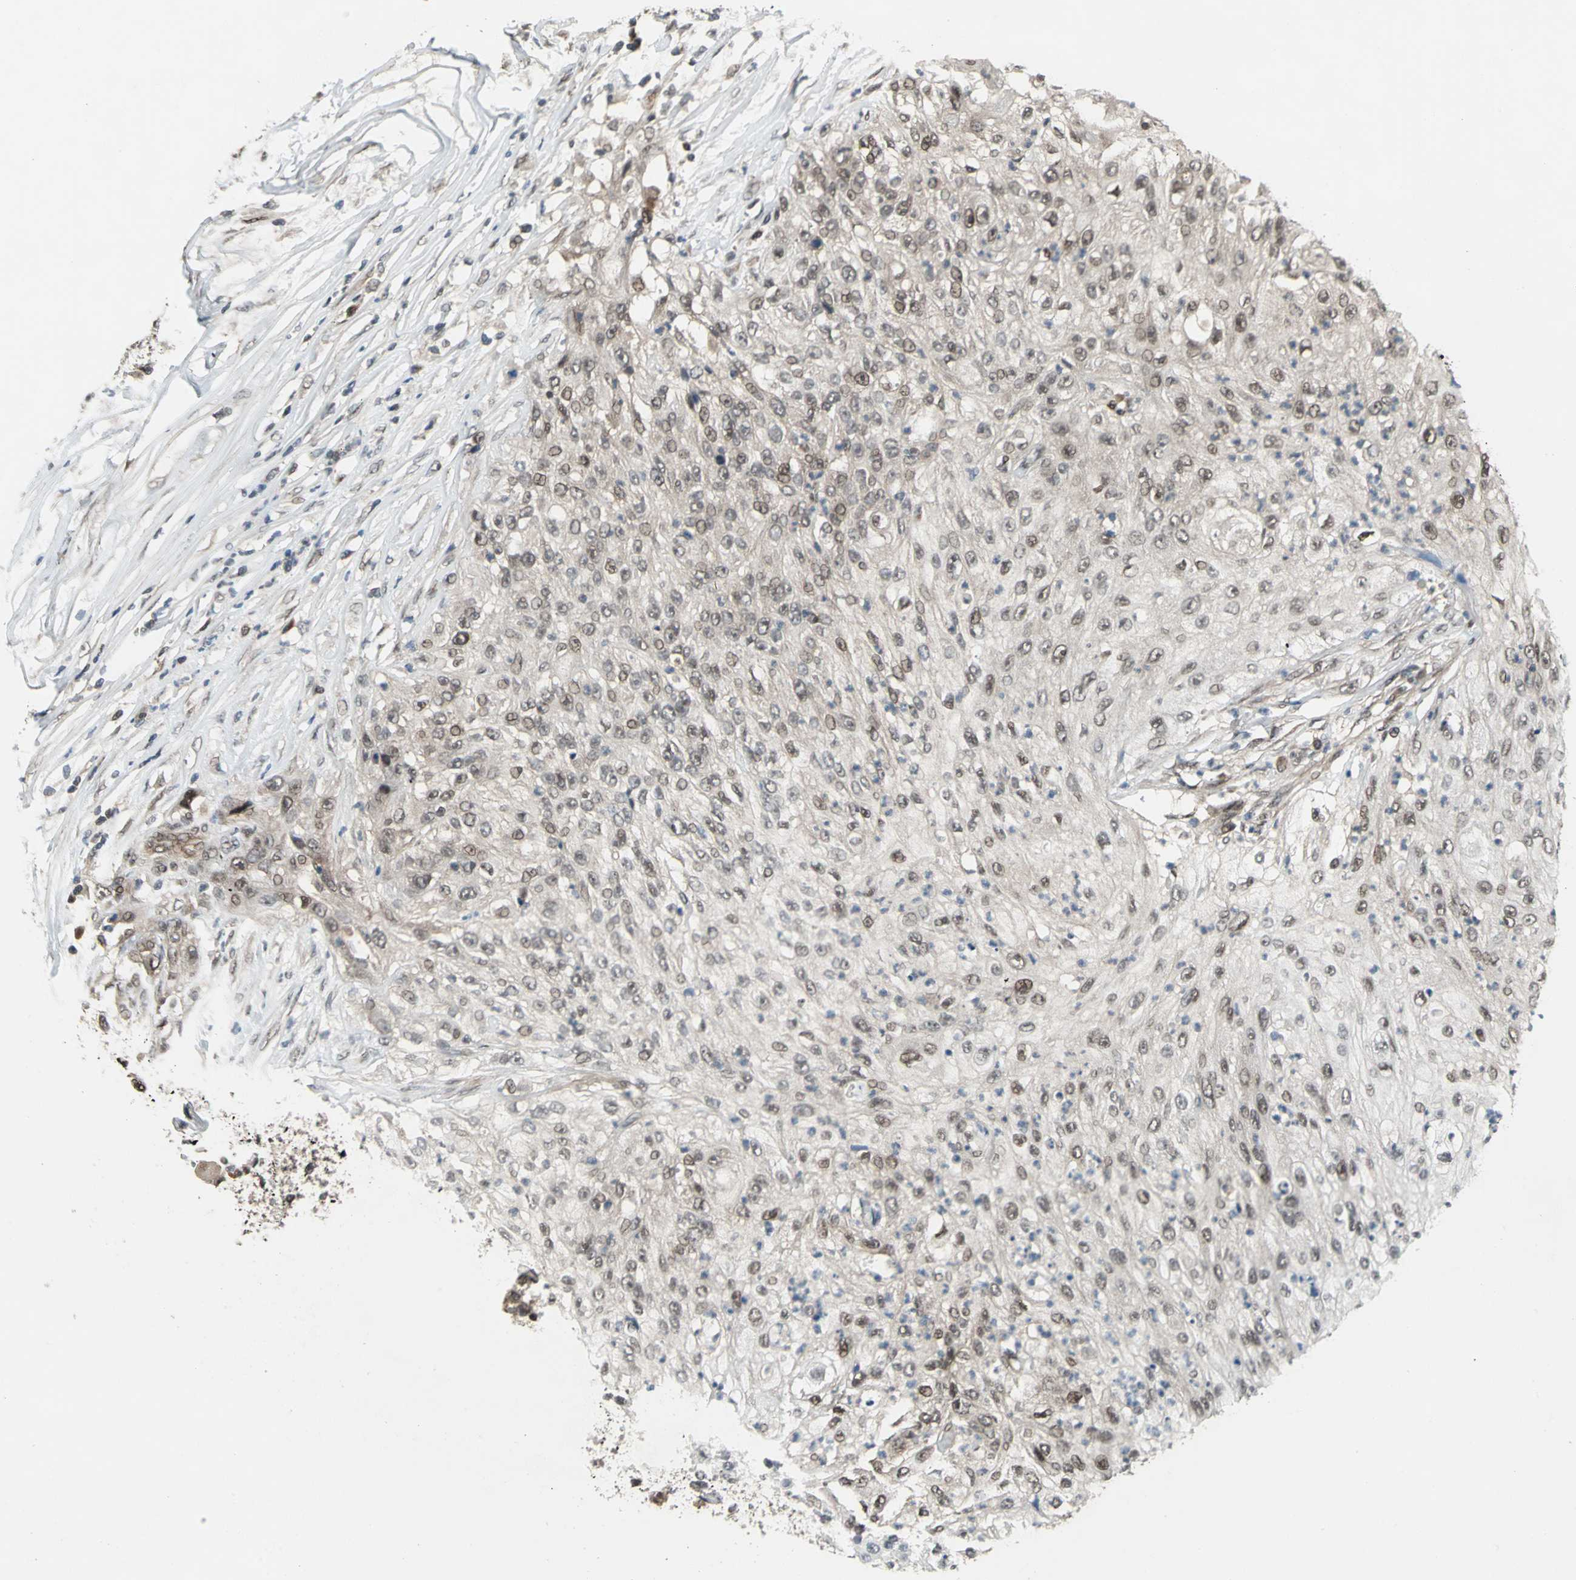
{"staining": {"intensity": "weak", "quantity": "25%-75%", "location": "cytoplasmic/membranous,nuclear"}, "tissue": "lung cancer", "cell_type": "Tumor cells", "image_type": "cancer", "snomed": [{"axis": "morphology", "description": "Inflammation, NOS"}, {"axis": "morphology", "description": "Squamous cell carcinoma, NOS"}, {"axis": "topography", "description": "Lymph node"}, {"axis": "topography", "description": "Soft tissue"}, {"axis": "topography", "description": "Lung"}], "caption": "Immunohistochemistry micrograph of human lung squamous cell carcinoma stained for a protein (brown), which demonstrates low levels of weak cytoplasmic/membranous and nuclear expression in approximately 25%-75% of tumor cells.", "gene": "COPS5", "patient": {"sex": "male", "age": 66}}